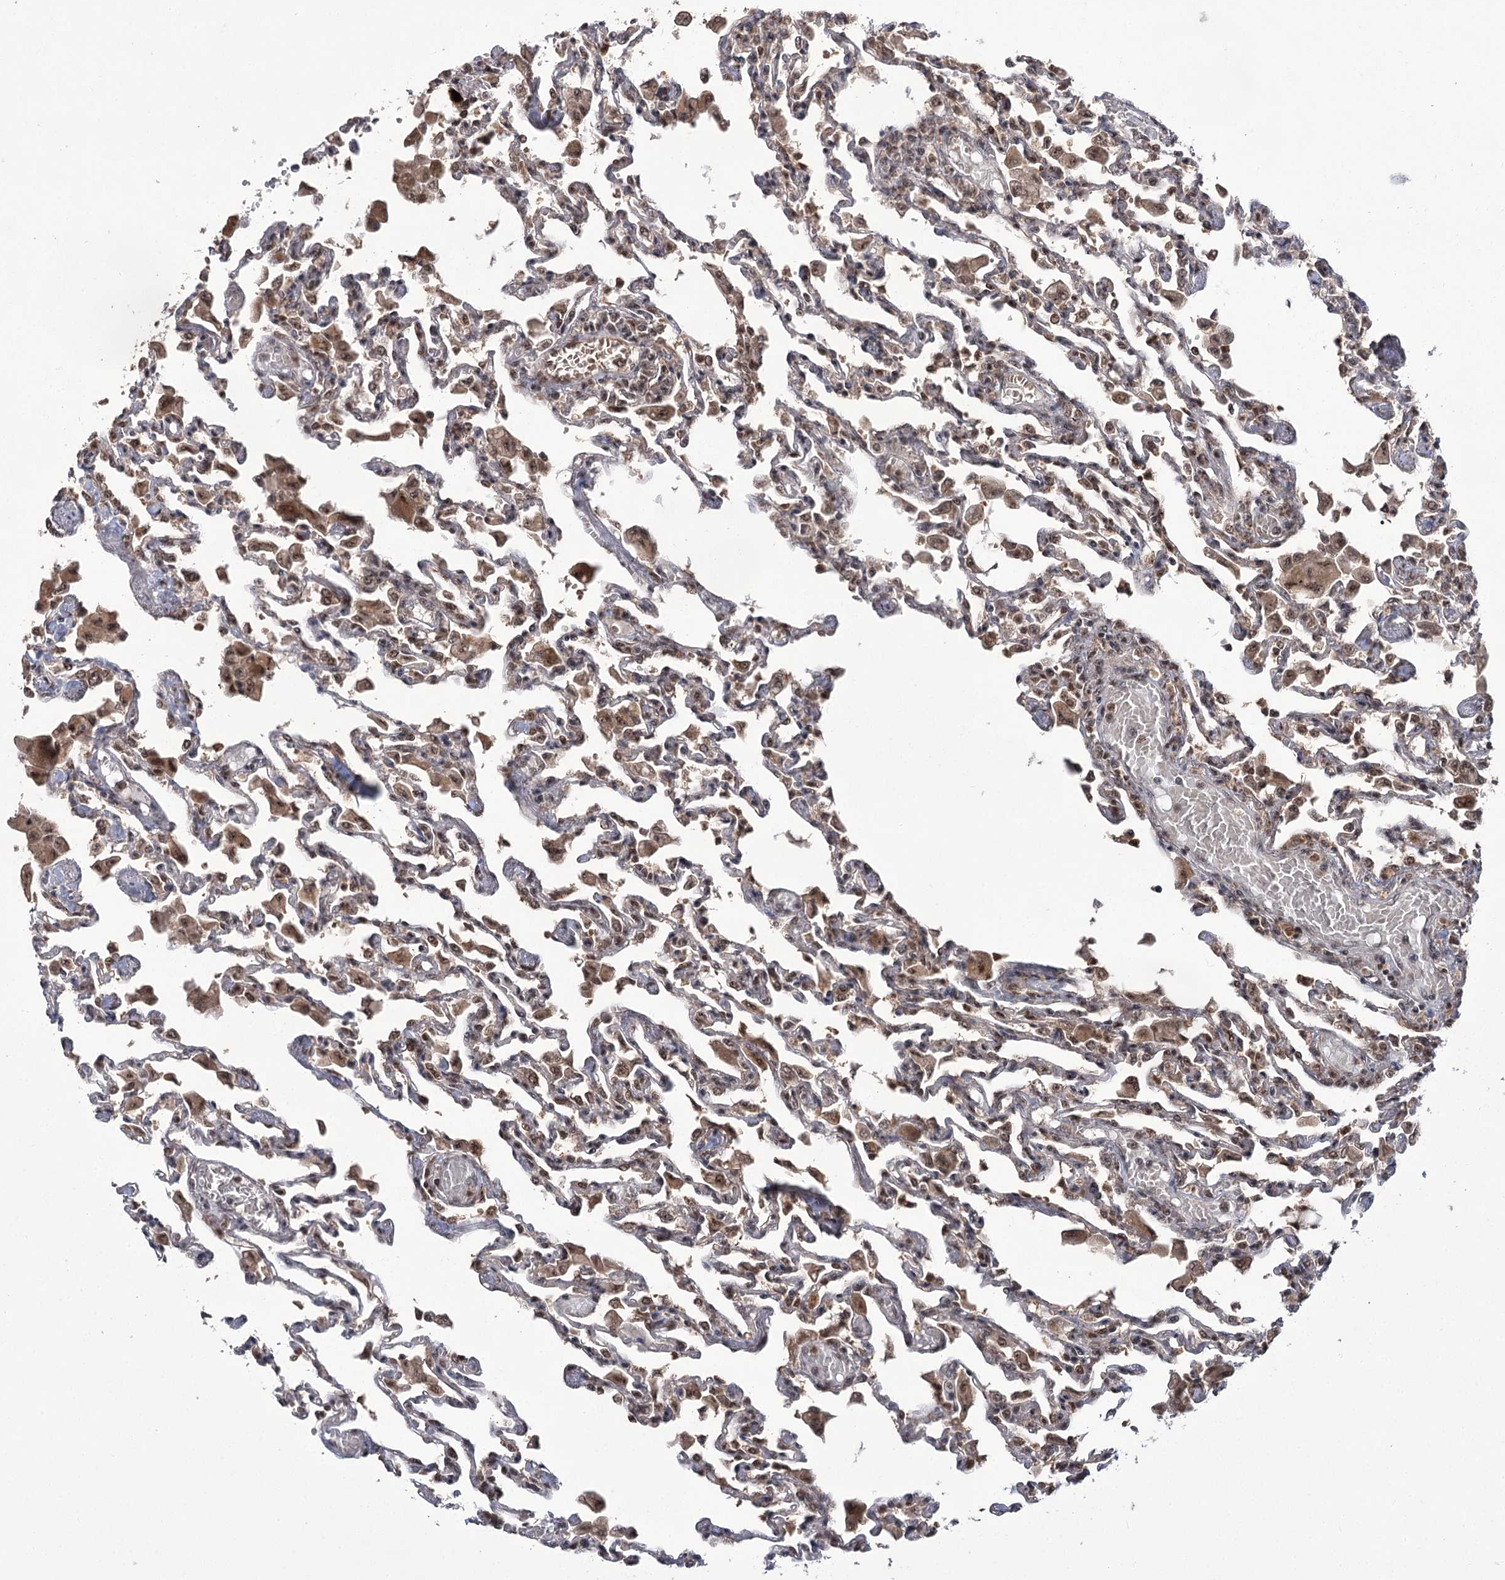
{"staining": {"intensity": "moderate", "quantity": "25%-75%", "location": "cytoplasmic/membranous,nuclear"}, "tissue": "lung", "cell_type": "Alveolar cells", "image_type": "normal", "snomed": [{"axis": "morphology", "description": "Normal tissue, NOS"}, {"axis": "topography", "description": "Bronchus"}, {"axis": "topography", "description": "Lung"}], "caption": "Immunohistochemical staining of normal lung displays medium levels of moderate cytoplasmic/membranous,nuclear positivity in approximately 25%-75% of alveolar cells.", "gene": "ERCC3", "patient": {"sex": "female", "age": 49}}